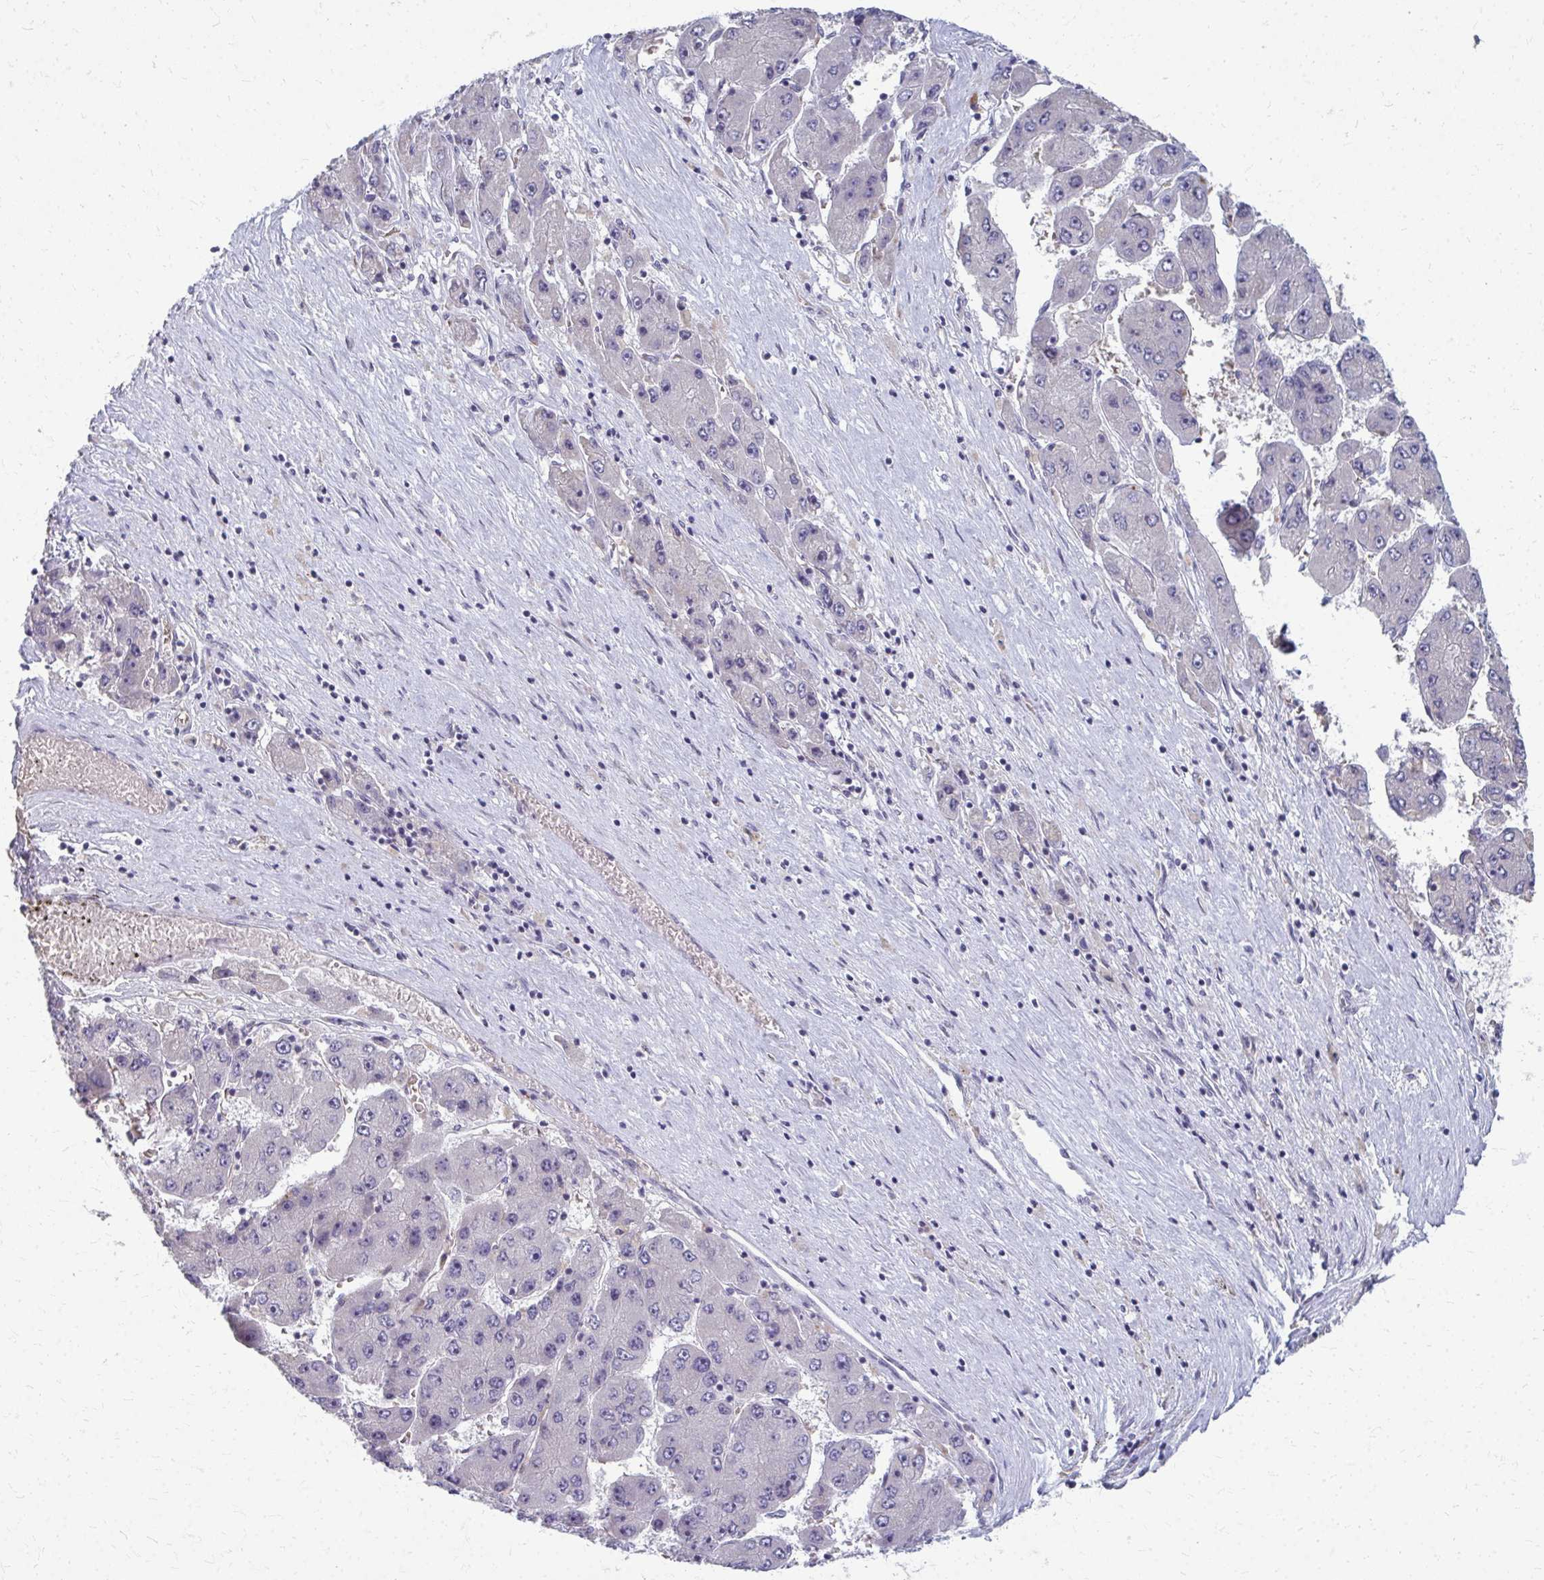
{"staining": {"intensity": "negative", "quantity": "none", "location": "none"}, "tissue": "liver cancer", "cell_type": "Tumor cells", "image_type": "cancer", "snomed": [{"axis": "morphology", "description": "Carcinoma, Hepatocellular, NOS"}, {"axis": "topography", "description": "Liver"}], "caption": "Histopathology image shows no protein positivity in tumor cells of hepatocellular carcinoma (liver) tissue.", "gene": "NUDT16", "patient": {"sex": "female", "age": 61}}